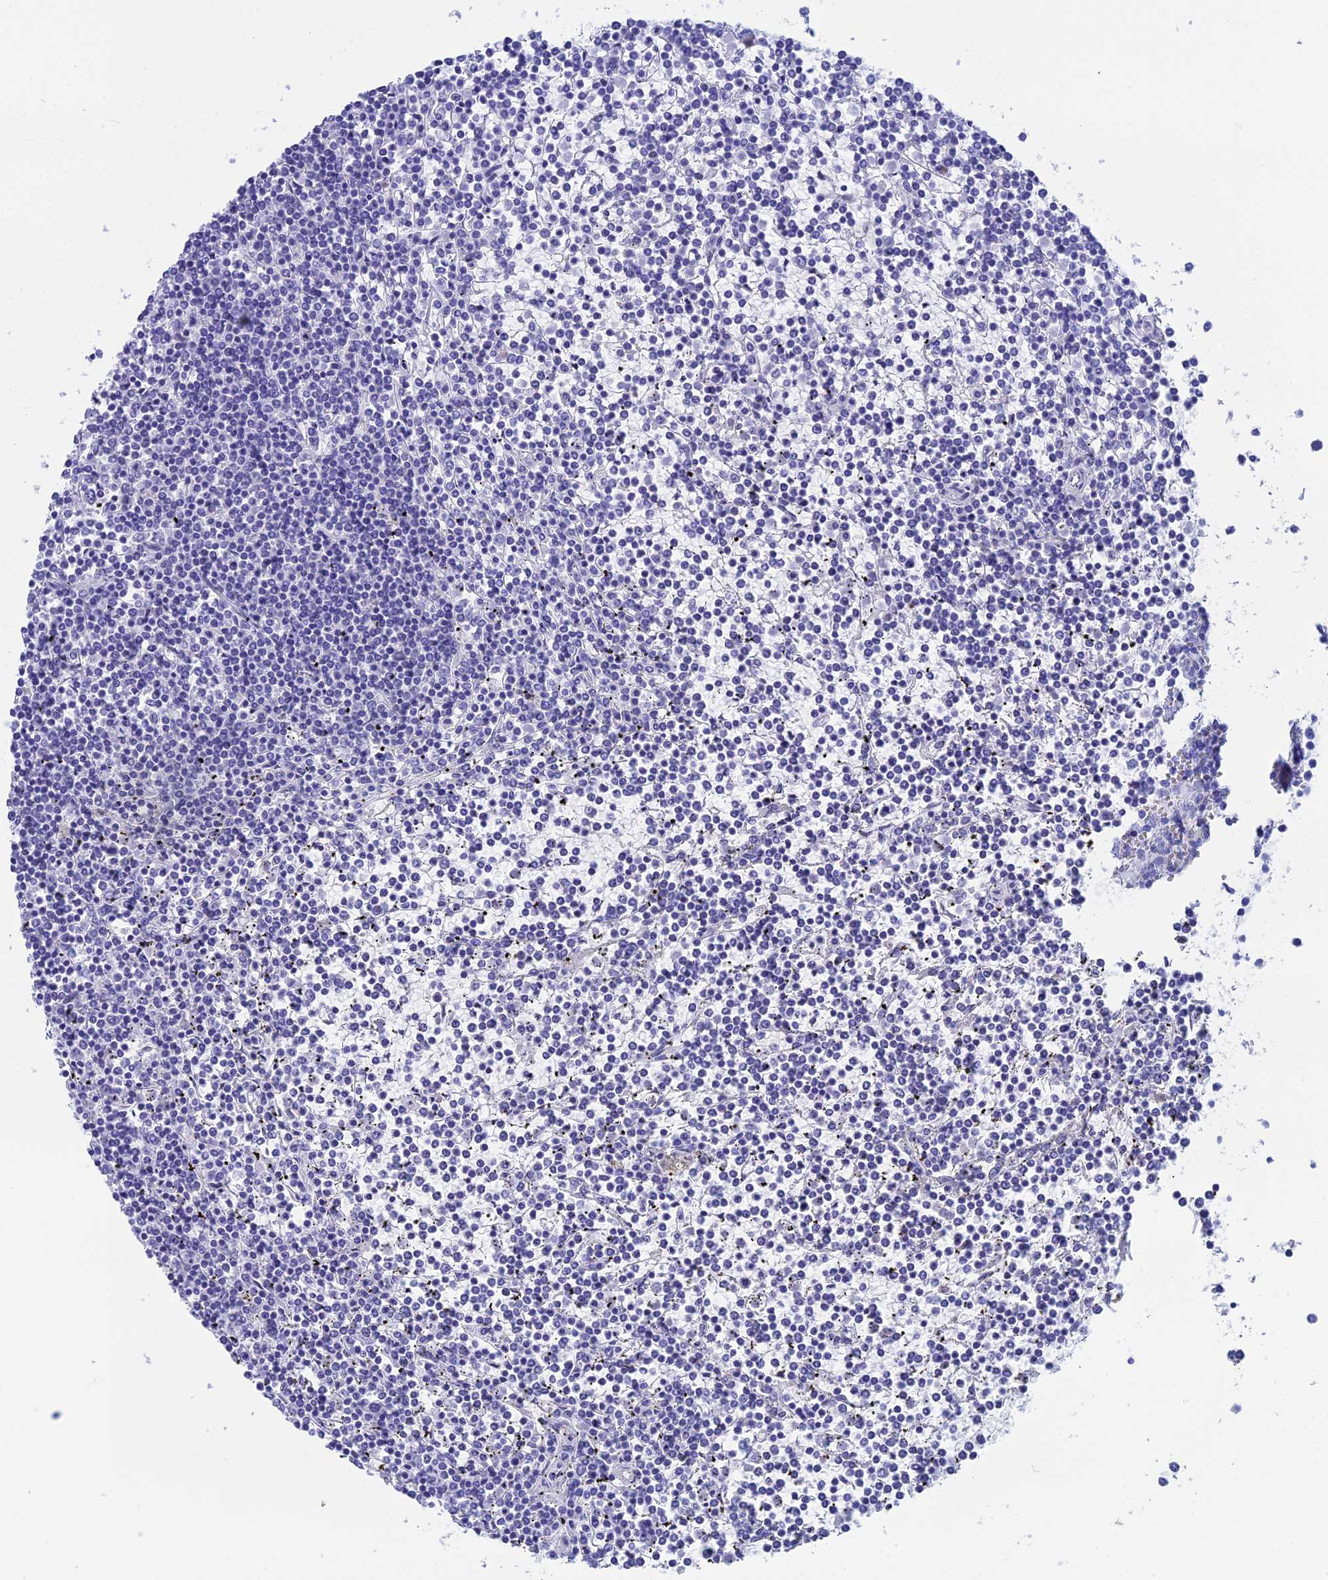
{"staining": {"intensity": "negative", "quantity": "none", "location": "none"}, "tissue": "lymphoma", "cell_type": "Tumor cells", "image_type": "cancer", "snomed": [{"axis": "morphology", "description": "Malignant lymphoma, non-Hodgkin's type, Low grade"}, {"axis": "topography", "description": "Spleen"}], "caption": "Human low-grade malignant lymphoma, non-Hodgkin's type stained for a protein using immunohistochemistry (IHC) shows no positivity in tumor cells.", "gene": "ERICH4", "patient": {"sex": "female", "age": 19}}